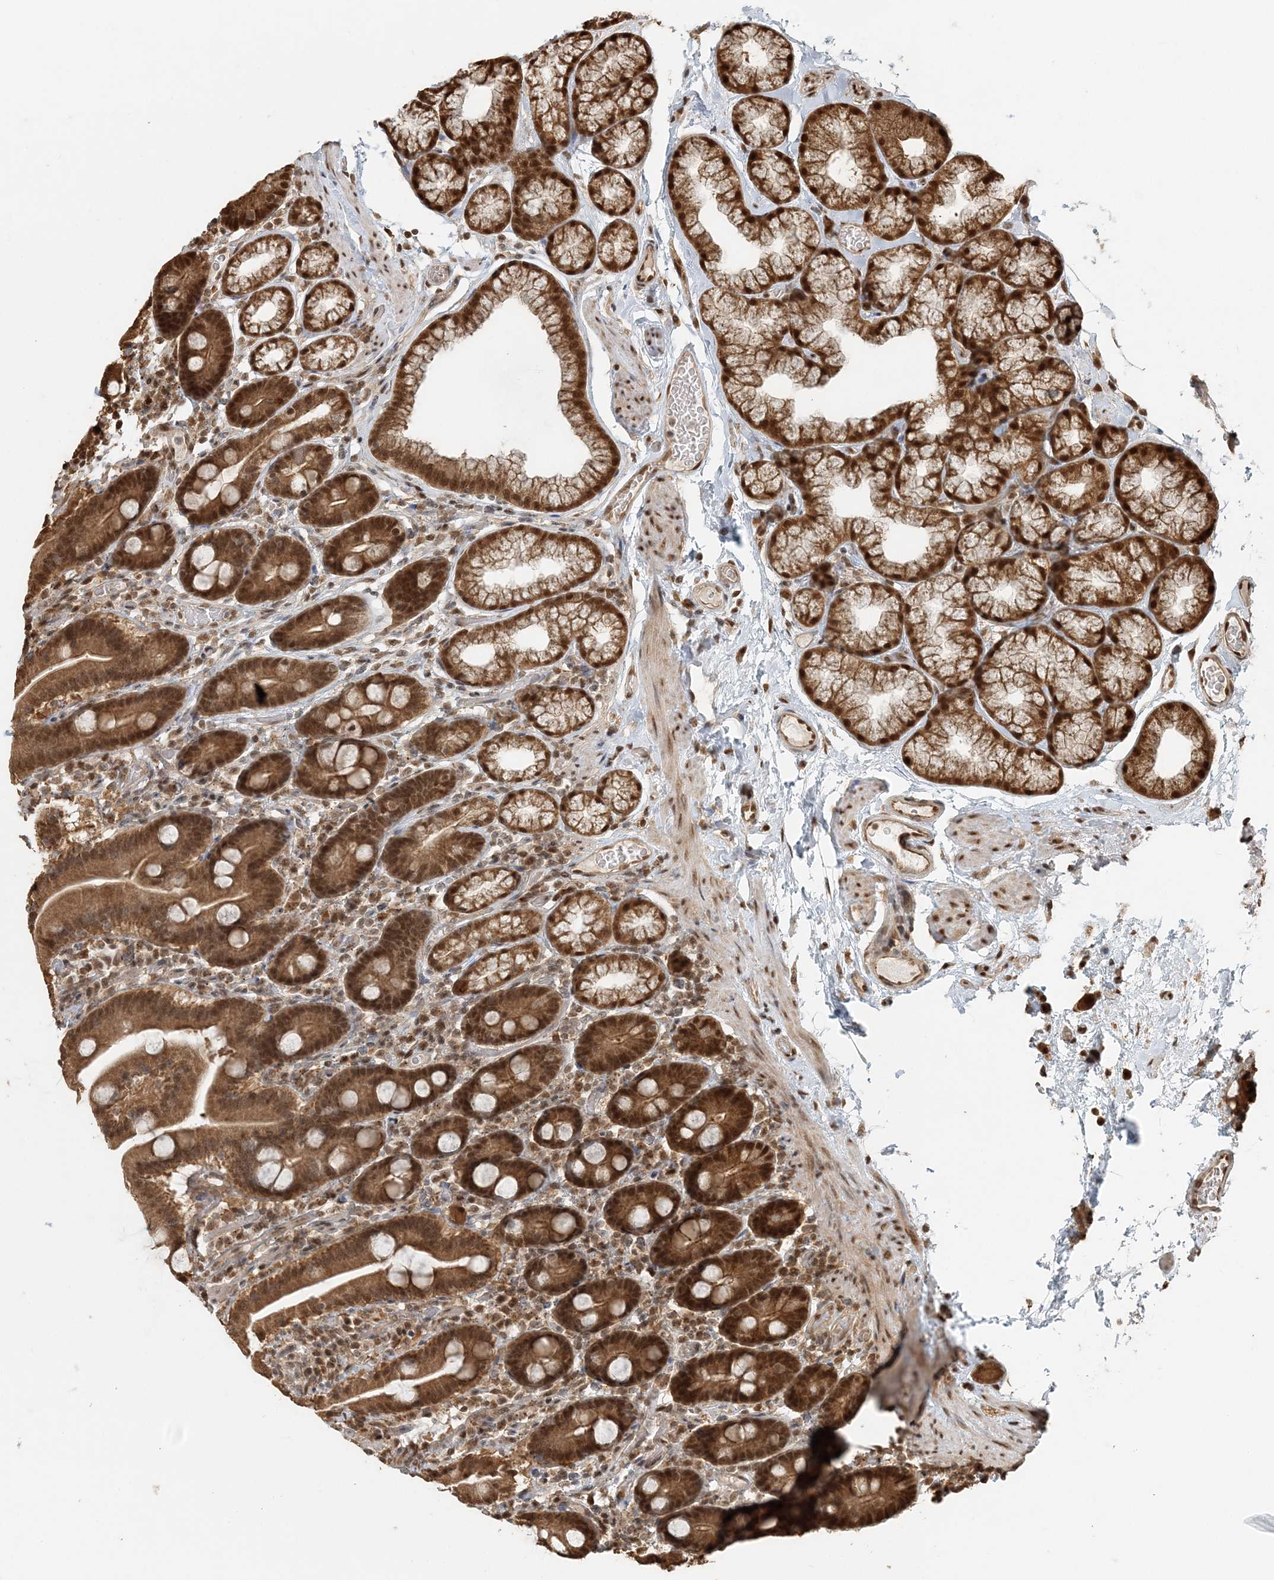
{"staining": {"intensity": "moderate", "quantity": ">75%", "location": "cytoplasmic/membranous,nuclear"}, "tissue": "duodenum", "cell_type": "Glandular cells", "image_type": "normal", "snomed": [{"axis": "morphology", "description": "Normal tissue, NOS"}, {"axis": "topography", "description": "Duodenum"}], "caption": "About >75% of glandular cells in benign human duodenum reveal moderate cytoplasmic/membranous,nuclear protein expression as visualized by brown immunohistochemical staining.", "gene": "ARHGAP35", "patient": {"sex": "male", "age": 55}}